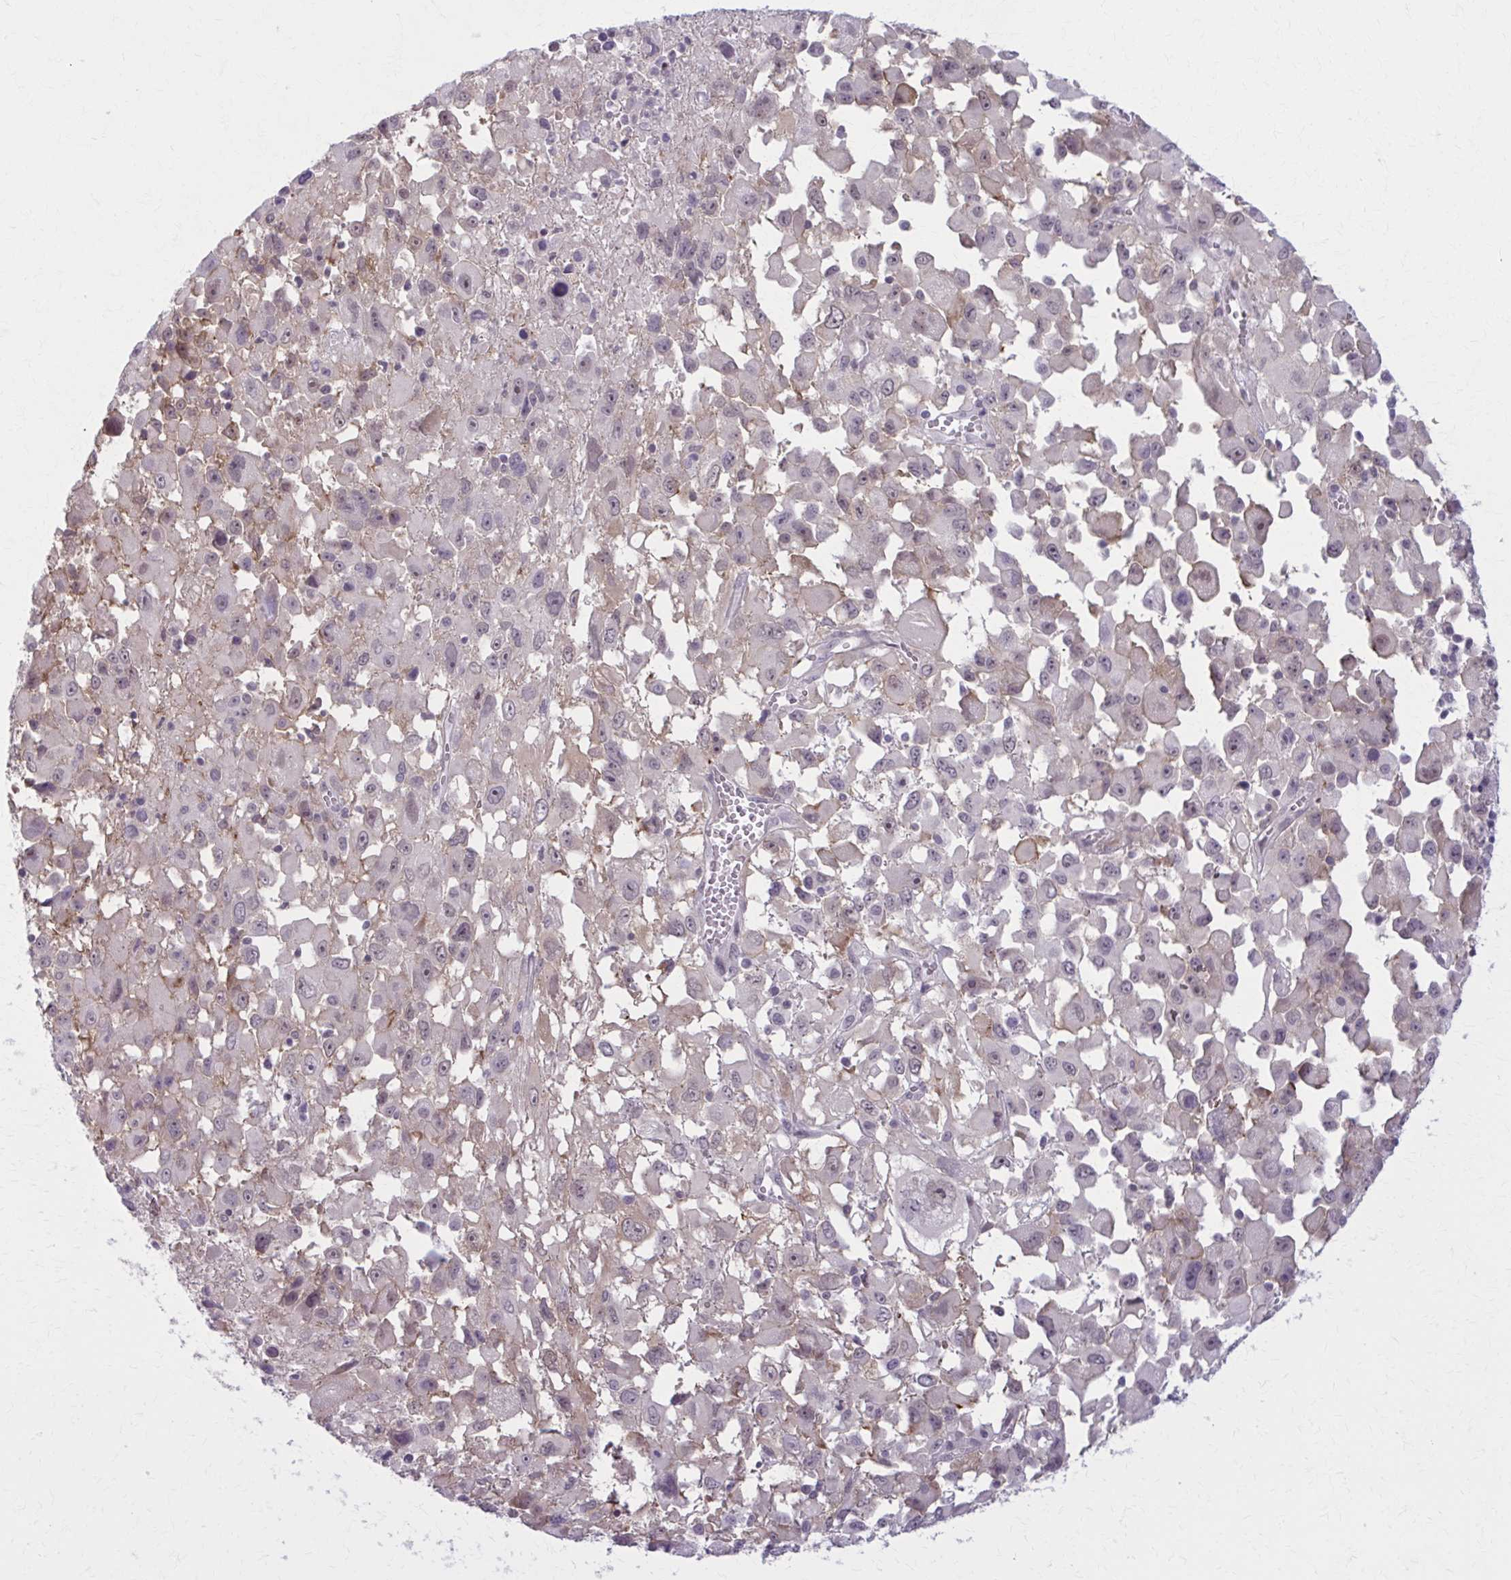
{"staining": {"intensity": "negative", "quantity": "none", "location": "none"}, "tissue": "melanoma", "cell_type": "Tumor cells", "image_type": "cancer", "snomed": [{"axis": "morphology", "description": "Malignant melanoma, Metastatic site"}, {"axis": "topography", "description": "Soft tissue"}], "caption": "Immunohistochemistry (IHC) micrograph of neoplastic tissue: malignant melanoma (metastatic site) stained with DAB shows no significant protein staining in tumor cells. (DAB immunohistochemistry (IHC) visualized using brightfield microscopy, high magnification).", "gene": "NUMBL", "patient": {"sex": "male", "age": 50}}